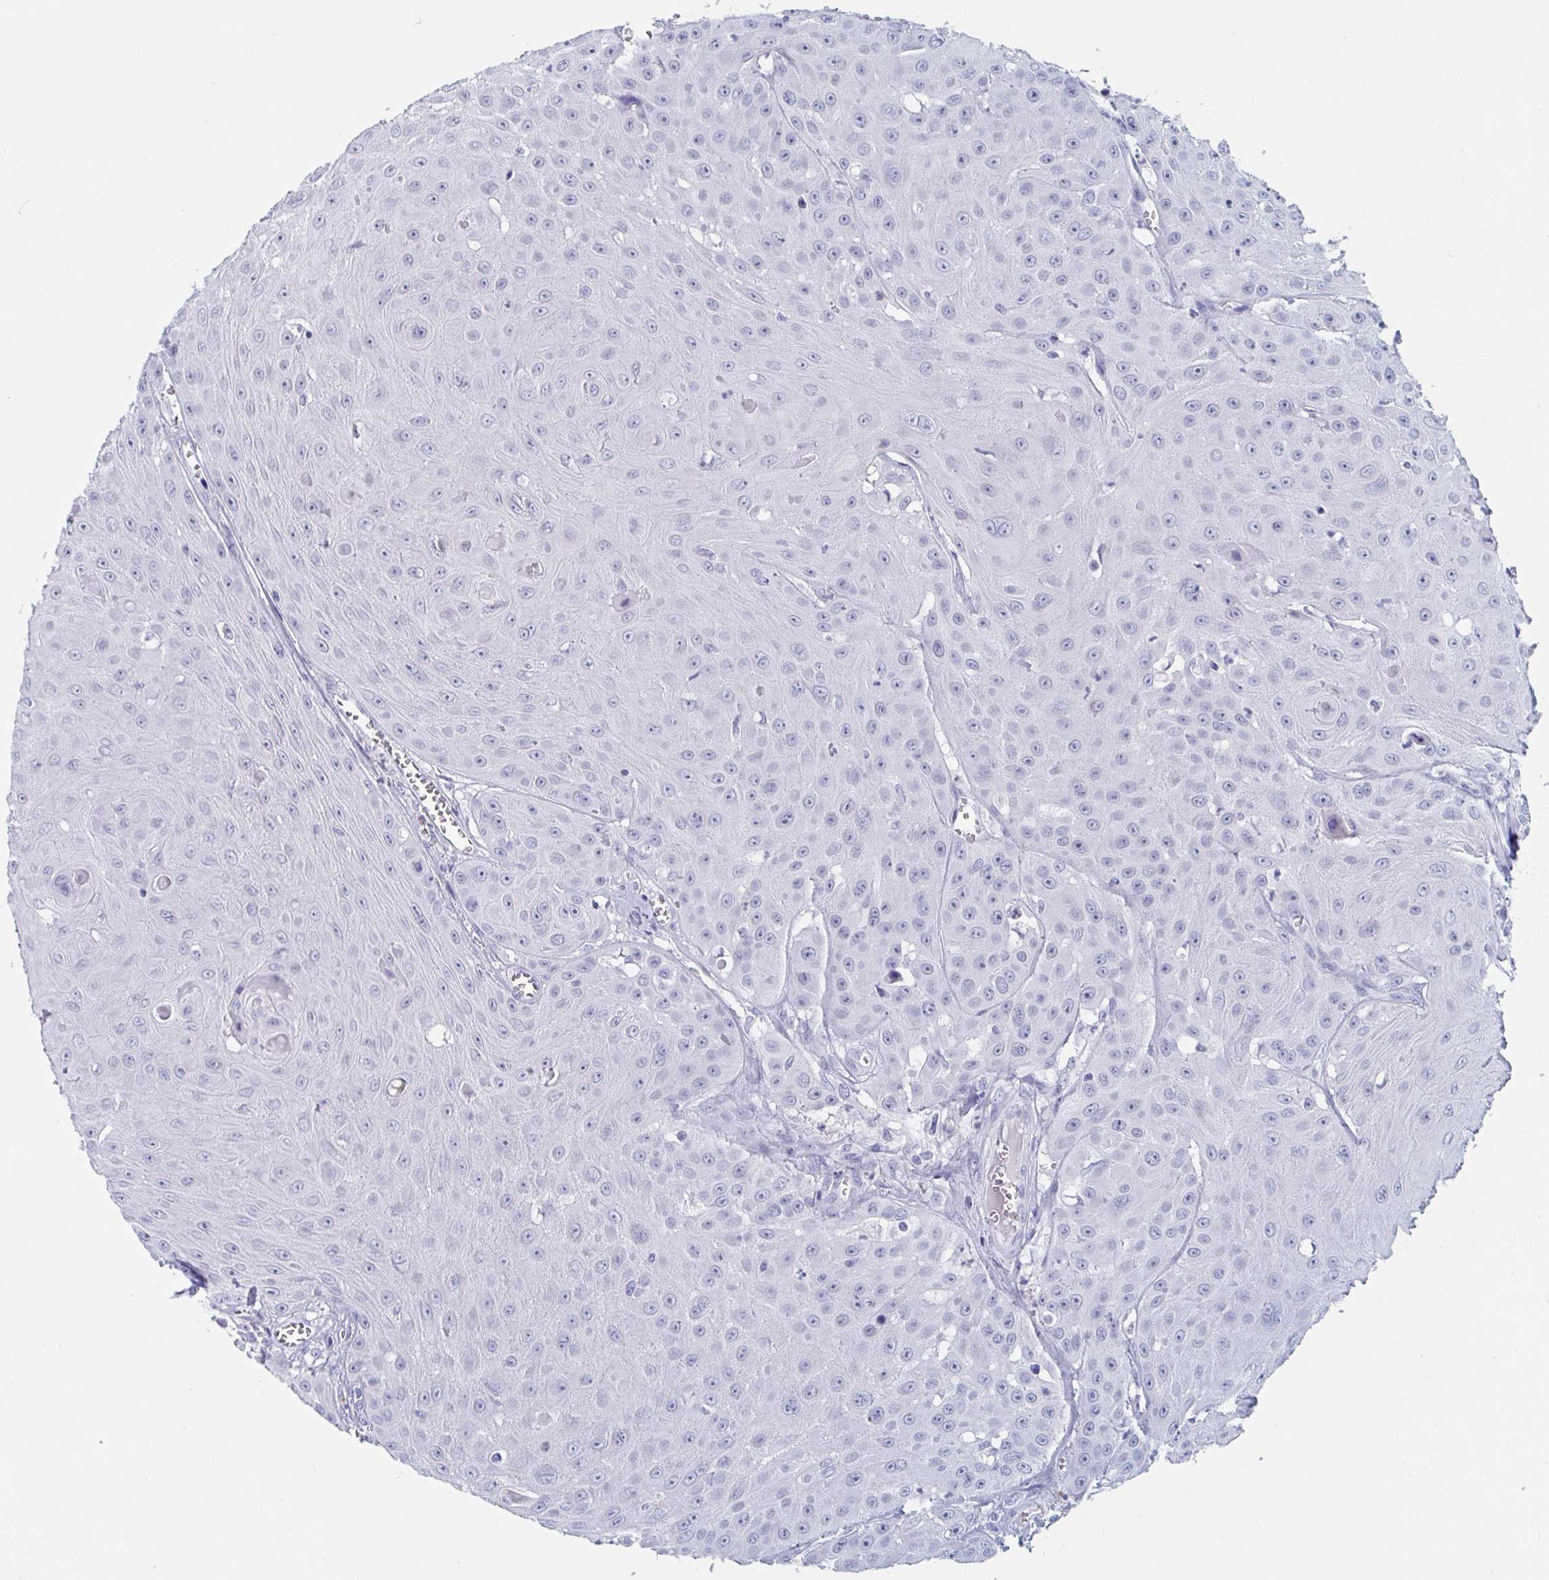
{"staining": {"intensity": "negative", "quantity": "none", "location": "none"}, "tissue": "head and neck cancer", "cell_type": "Tumor cells", "image_type": "cancer", "snomed": [{"axis": "morphology", "description": "Squamous cell carcinoma, NOS"}, {"axis": "topography", "description": "Oral tissue"}, {"axis": "topography", "description": "Head-Neck"}], "caption": "A high-resolution histopathology image shows immunohistochemistry (IHC) staining of head and neck cancer (squamous cell carcinoma), which reveals no significant positivity in tumor cells.", "gene": "DPEP3", "patient": {"sex": "male", "age": 81}}